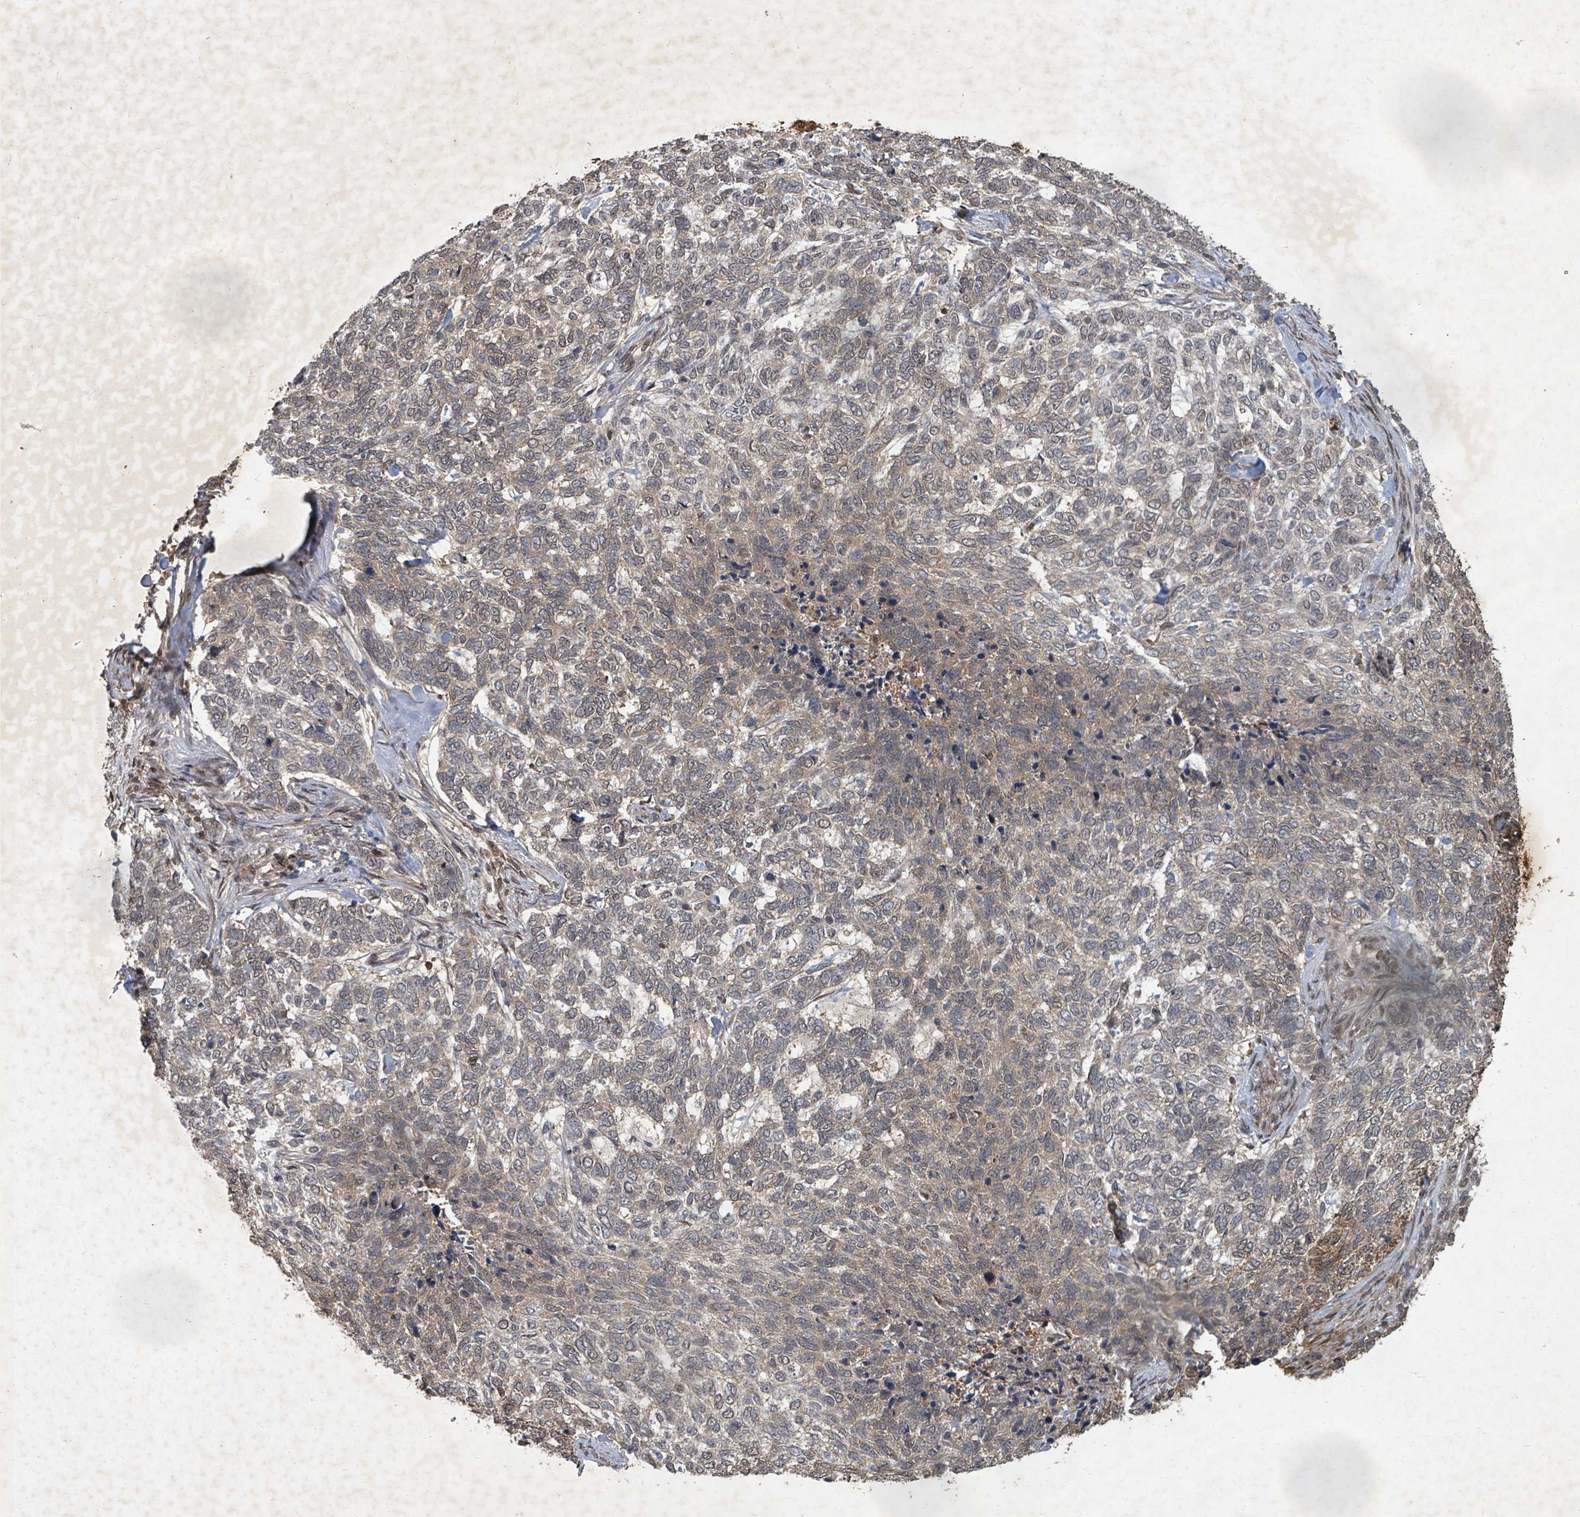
{"staining": {"intensity": "negative", "quantity": "none", "location": "none"}, "tissue": "skin cancer", "cell_type": "Tumor cells", "image_type": "cancer", "snomed": [{"axis": "morphology", "description": "Basal cell carcinoma"}, {"axis": "topography", "description": "Skin"}], "caption": "DAB immunohistochemical staining of basal cell carcinoma (skin) demonstrates no significant expression in tumor cells.", "gene": "KDM4E", "patient": {"sex": "female", "age": 65}}